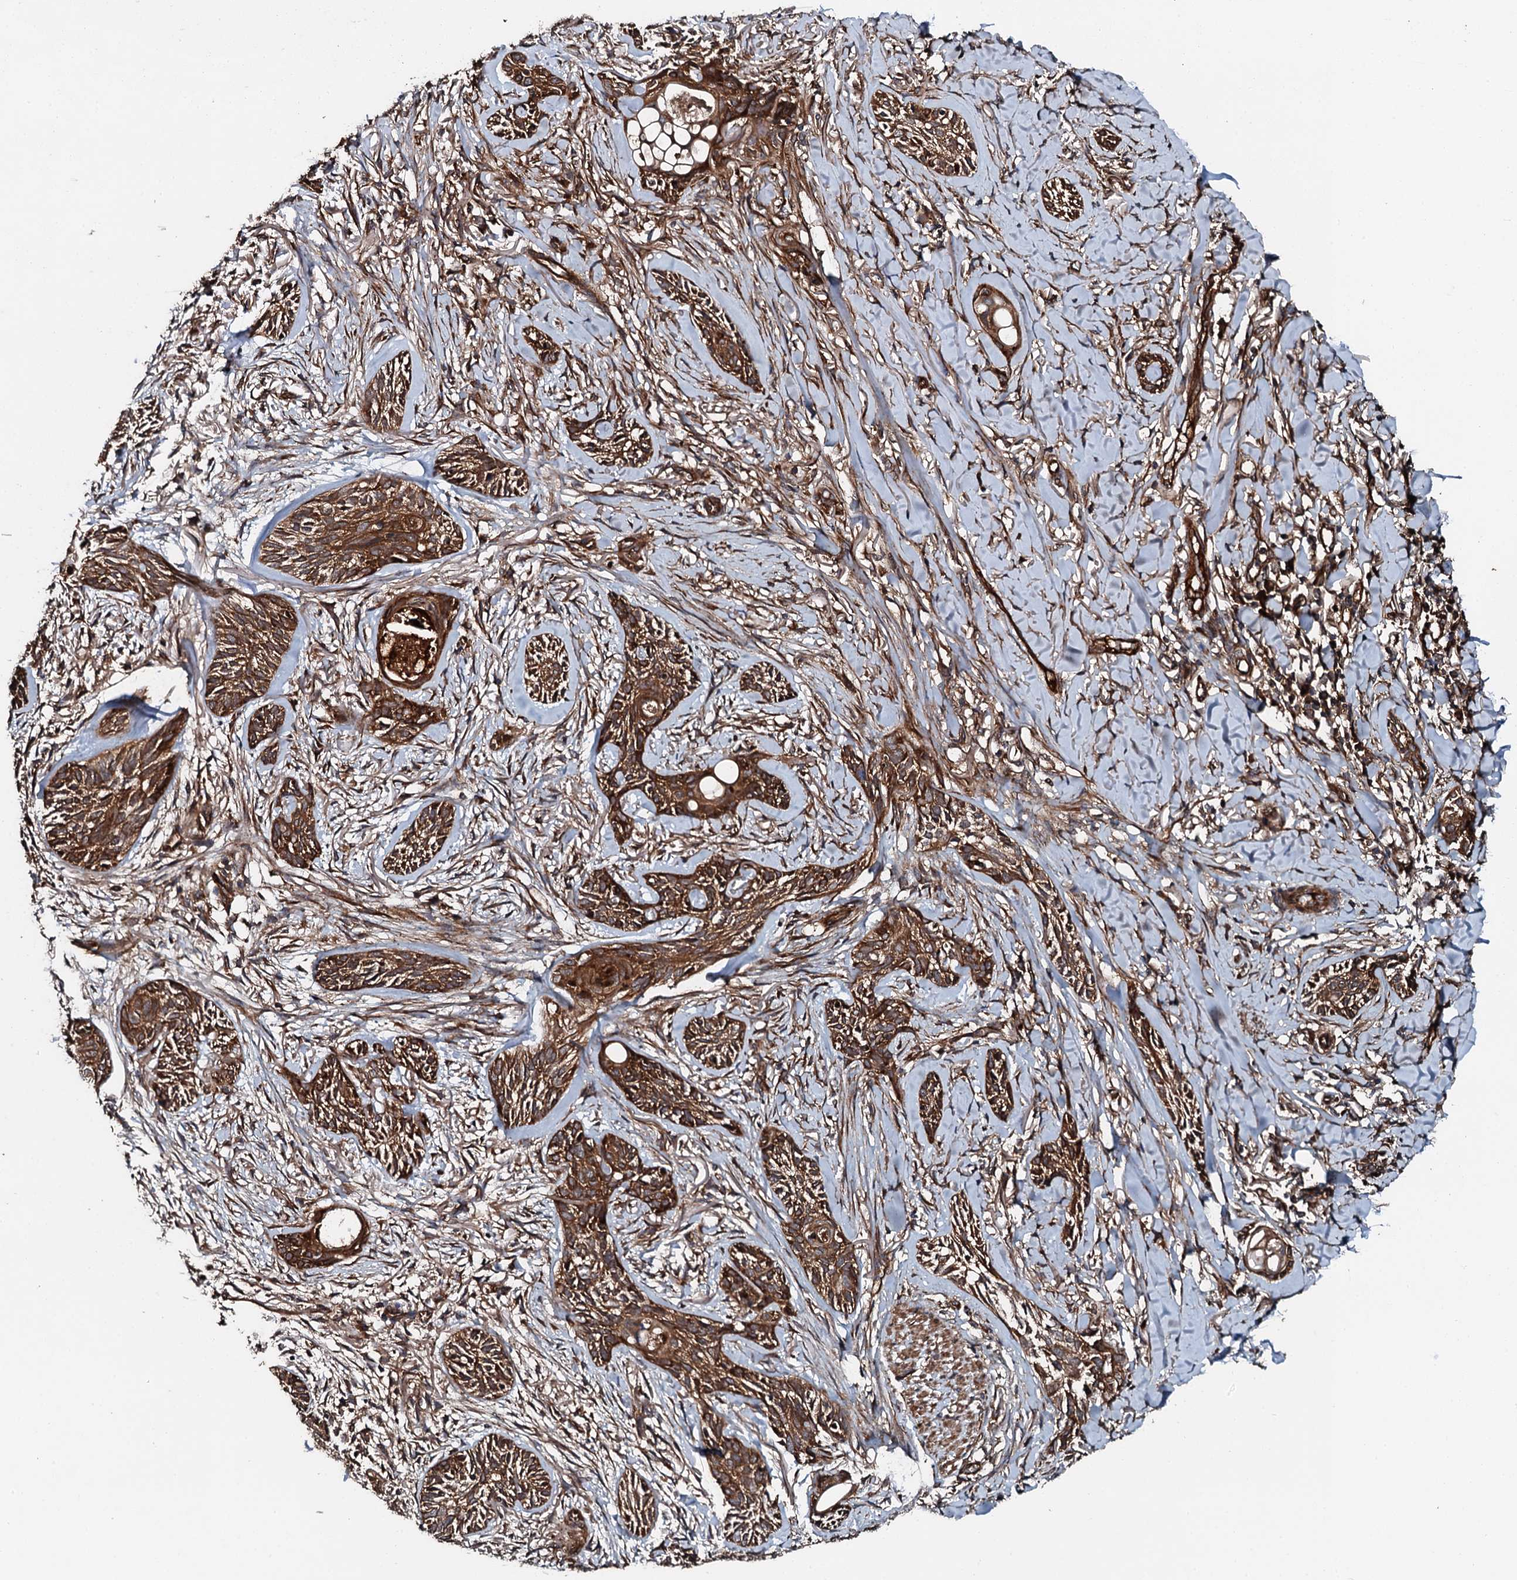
{"staining": {"intensity": "strong", "quantity": ">75%", "location": "cytoplasmic/membranous"}, "tissue": "skin cancer", "cell_type": "Tumor cells", "image_type": "cancer", "snomed": [{"axis": "morphology", "description": "Basal cell carcinoma"}, {"axis": "topography", "description": "Skin"}], "caption": "A photomicrograph of human skin cancer (basal cell carcinoma) stained for a protein displays strong cytoplasmic/membranous brown staining in tumor cells. (IHC, brightfield microscopy, high magnification).", "gene": "FLYWCH1", "patient": {"sex": "female", "age": 59}}